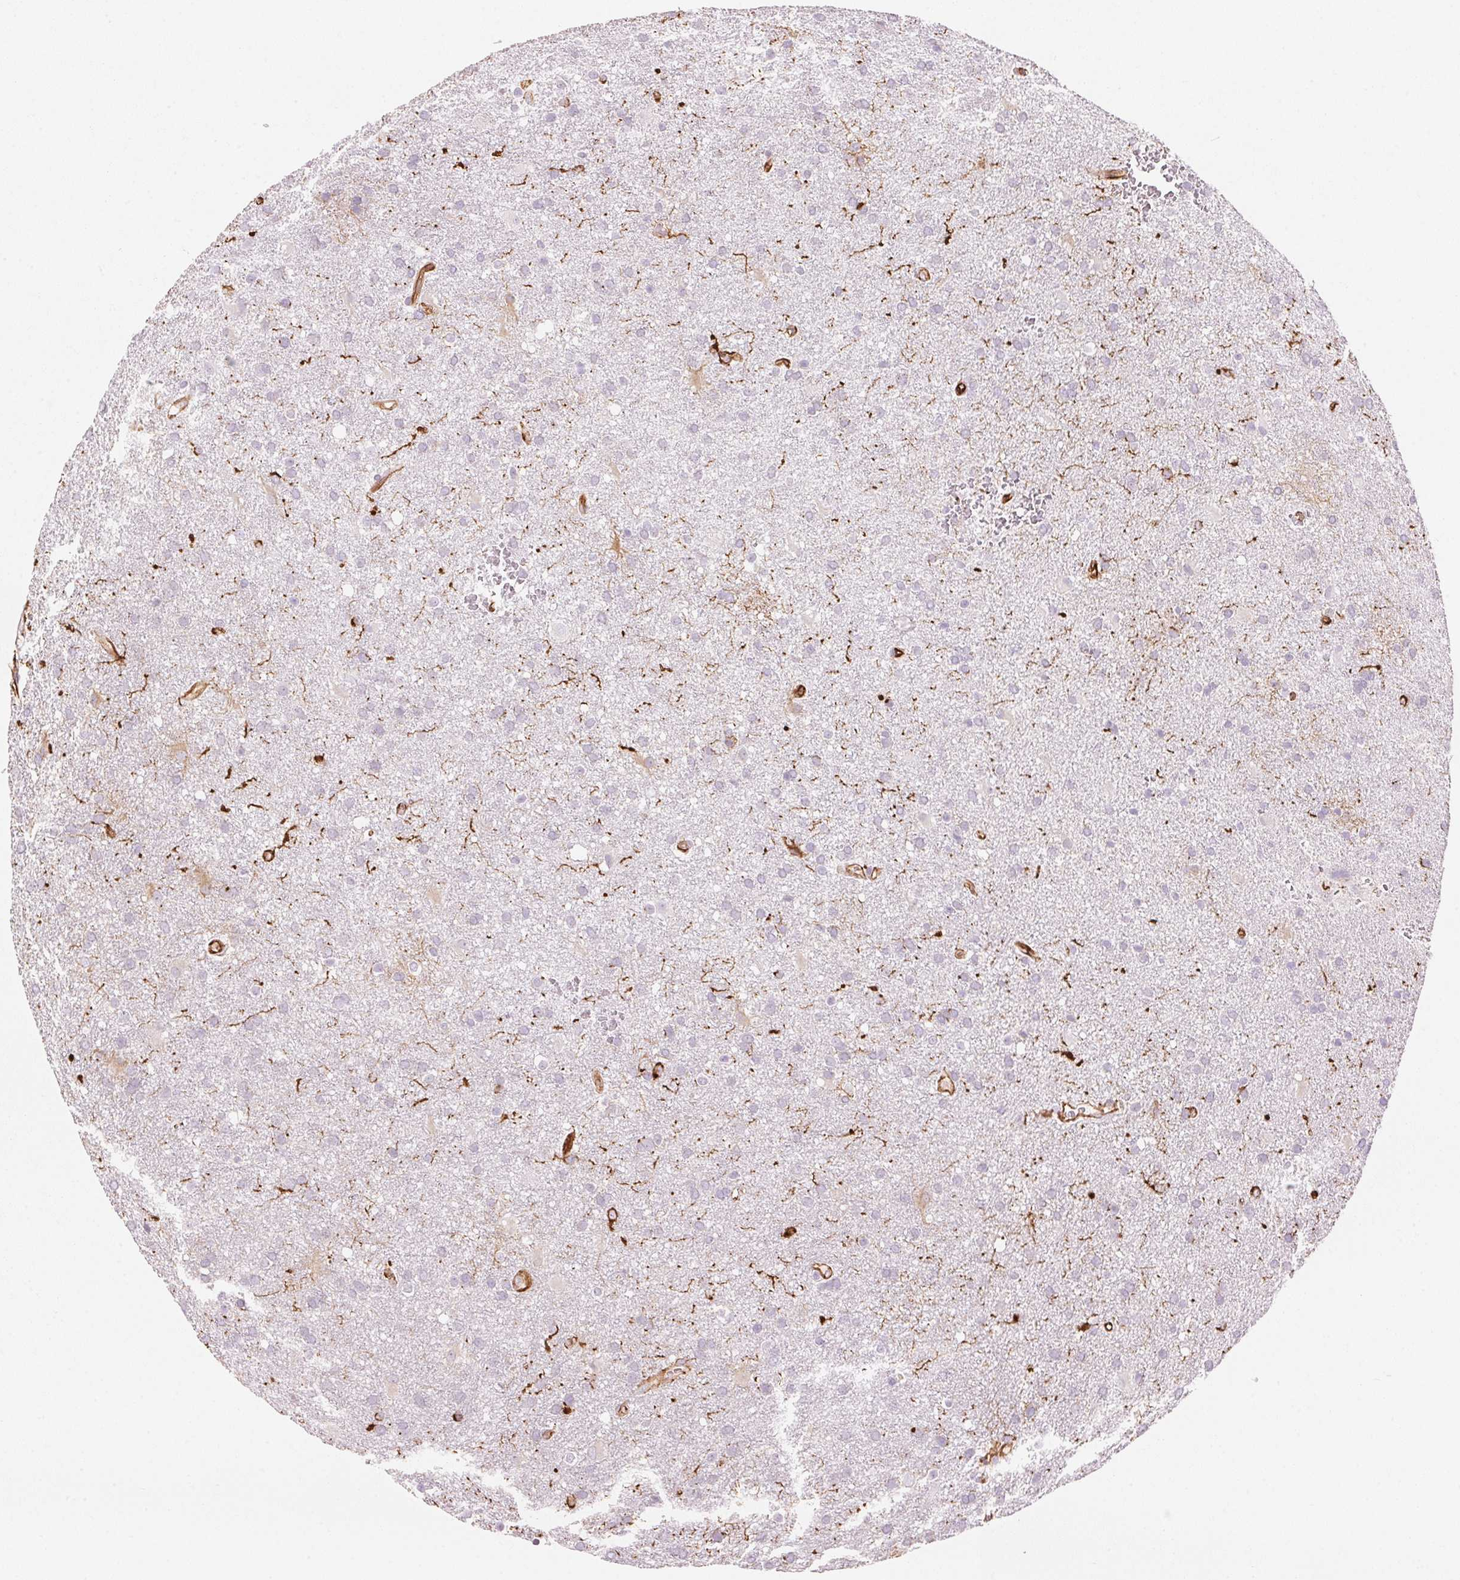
{"staining": {"intensity": "negative", "quantity": "none", "location": "none"}, "tissue": "glioma", "cell_type": "Tumor cells", "image_type": "cancer", "snomed": [{"axis": "morphology", "description": "Glioma, malignant, Low grade"}, {"axis": "topography", "description": "Brain"}], "caption": "Immunohistochemistry of human malignant glioma (low-grade) demonstrates no expression in tumor cells.", "gene": "CLPS", "patient": {"sex": "male", "age": 66}}